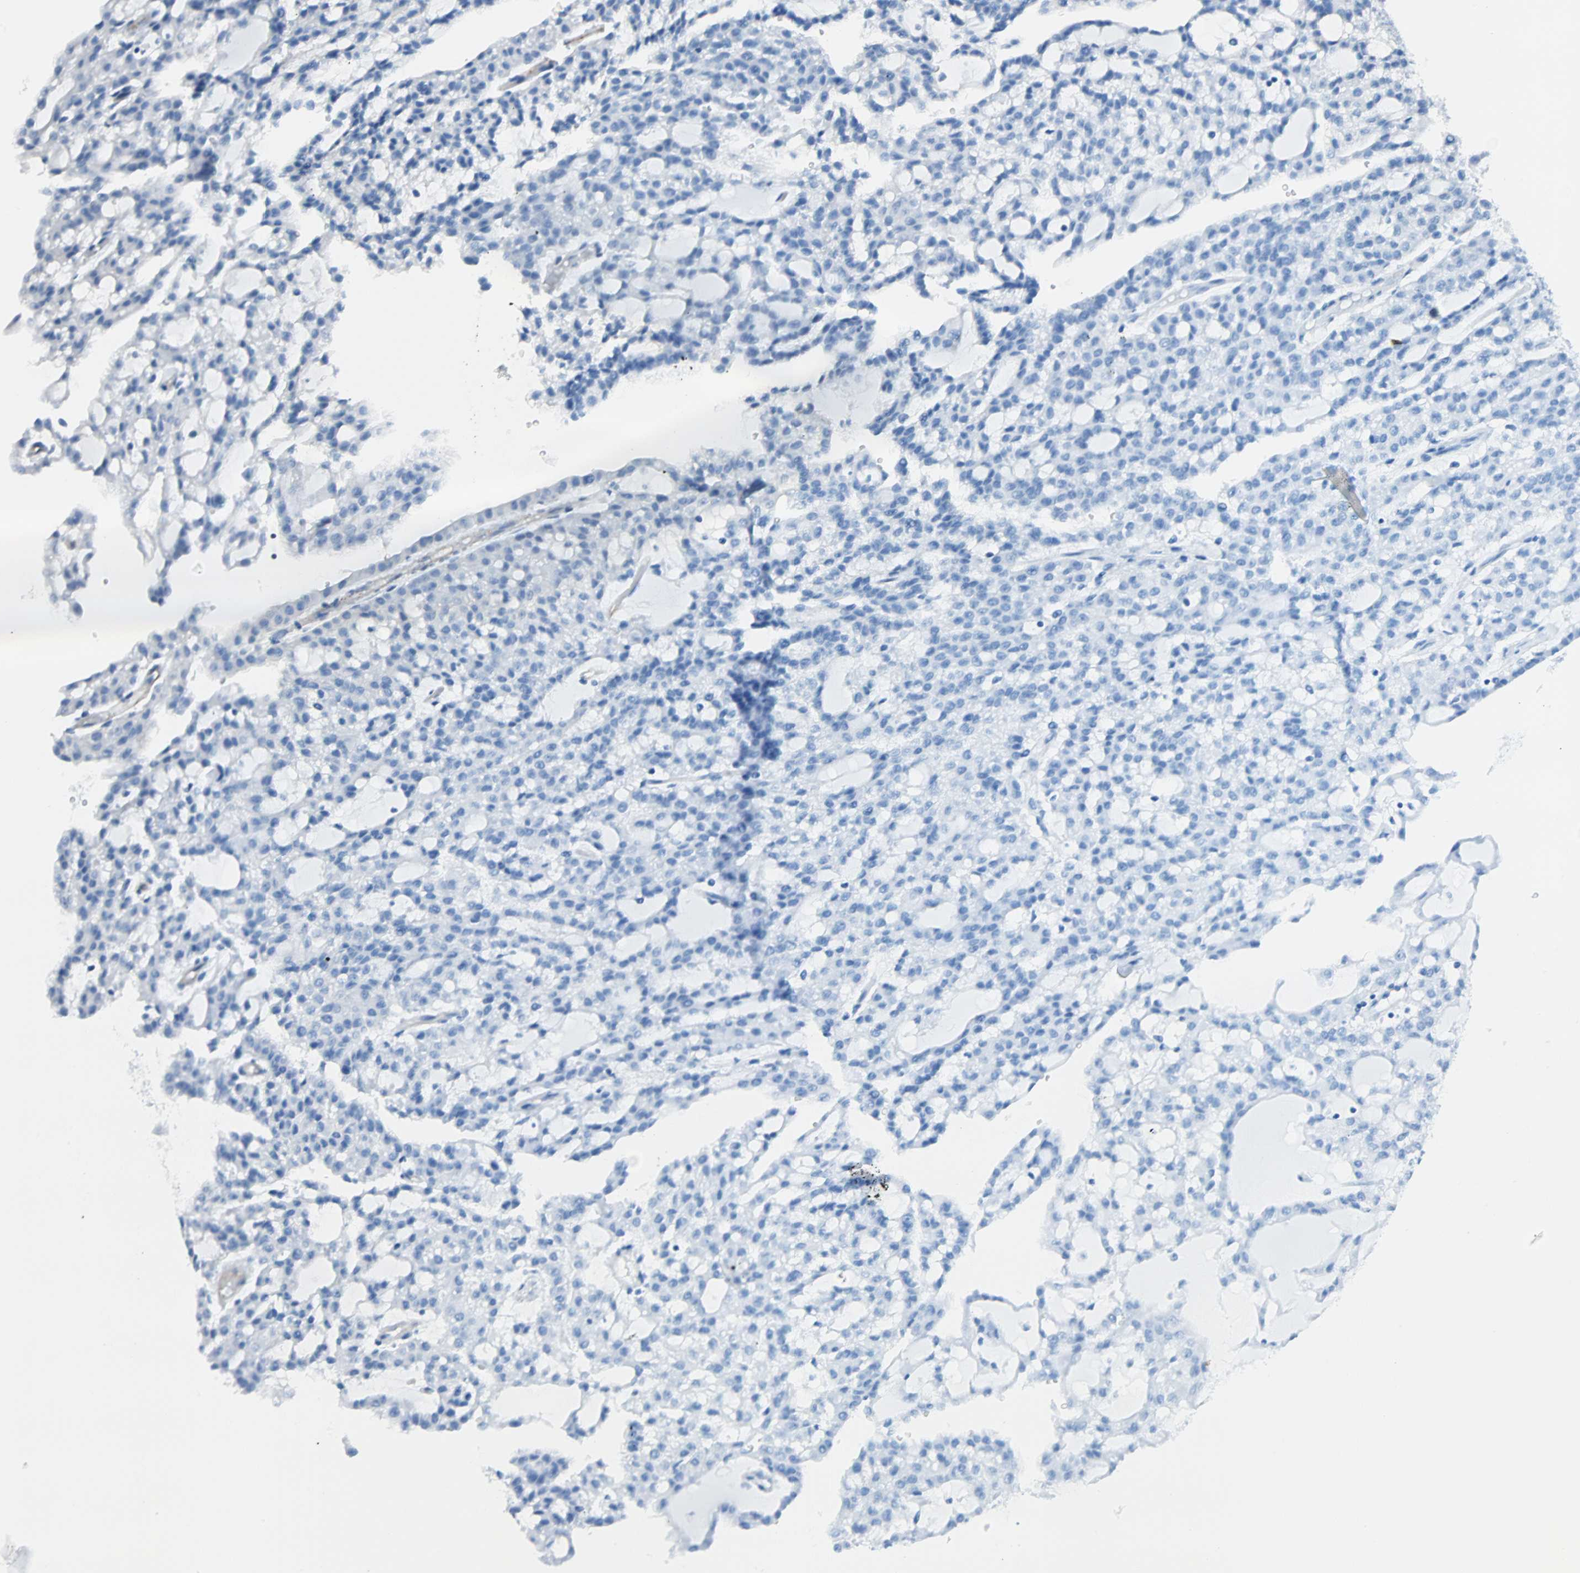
{"staining": {"intensity": "negative", "quantity": "none", "location": "none"}, "tissue": "renal cancer", "cell_type": "Tumor cells", "image_type": "cancer", "snomed": [{"axis": "morphology", "description": "Adenocarcinoma, NOS"}, {"axis": "topography", "description": "Kidney"}], "caption": "Renal cancer was stained to show a protein in brown. There is no significant staining in tumor cells.", "gene": "VPS9D1", "patient": {"sex": "male", "age": 63}}